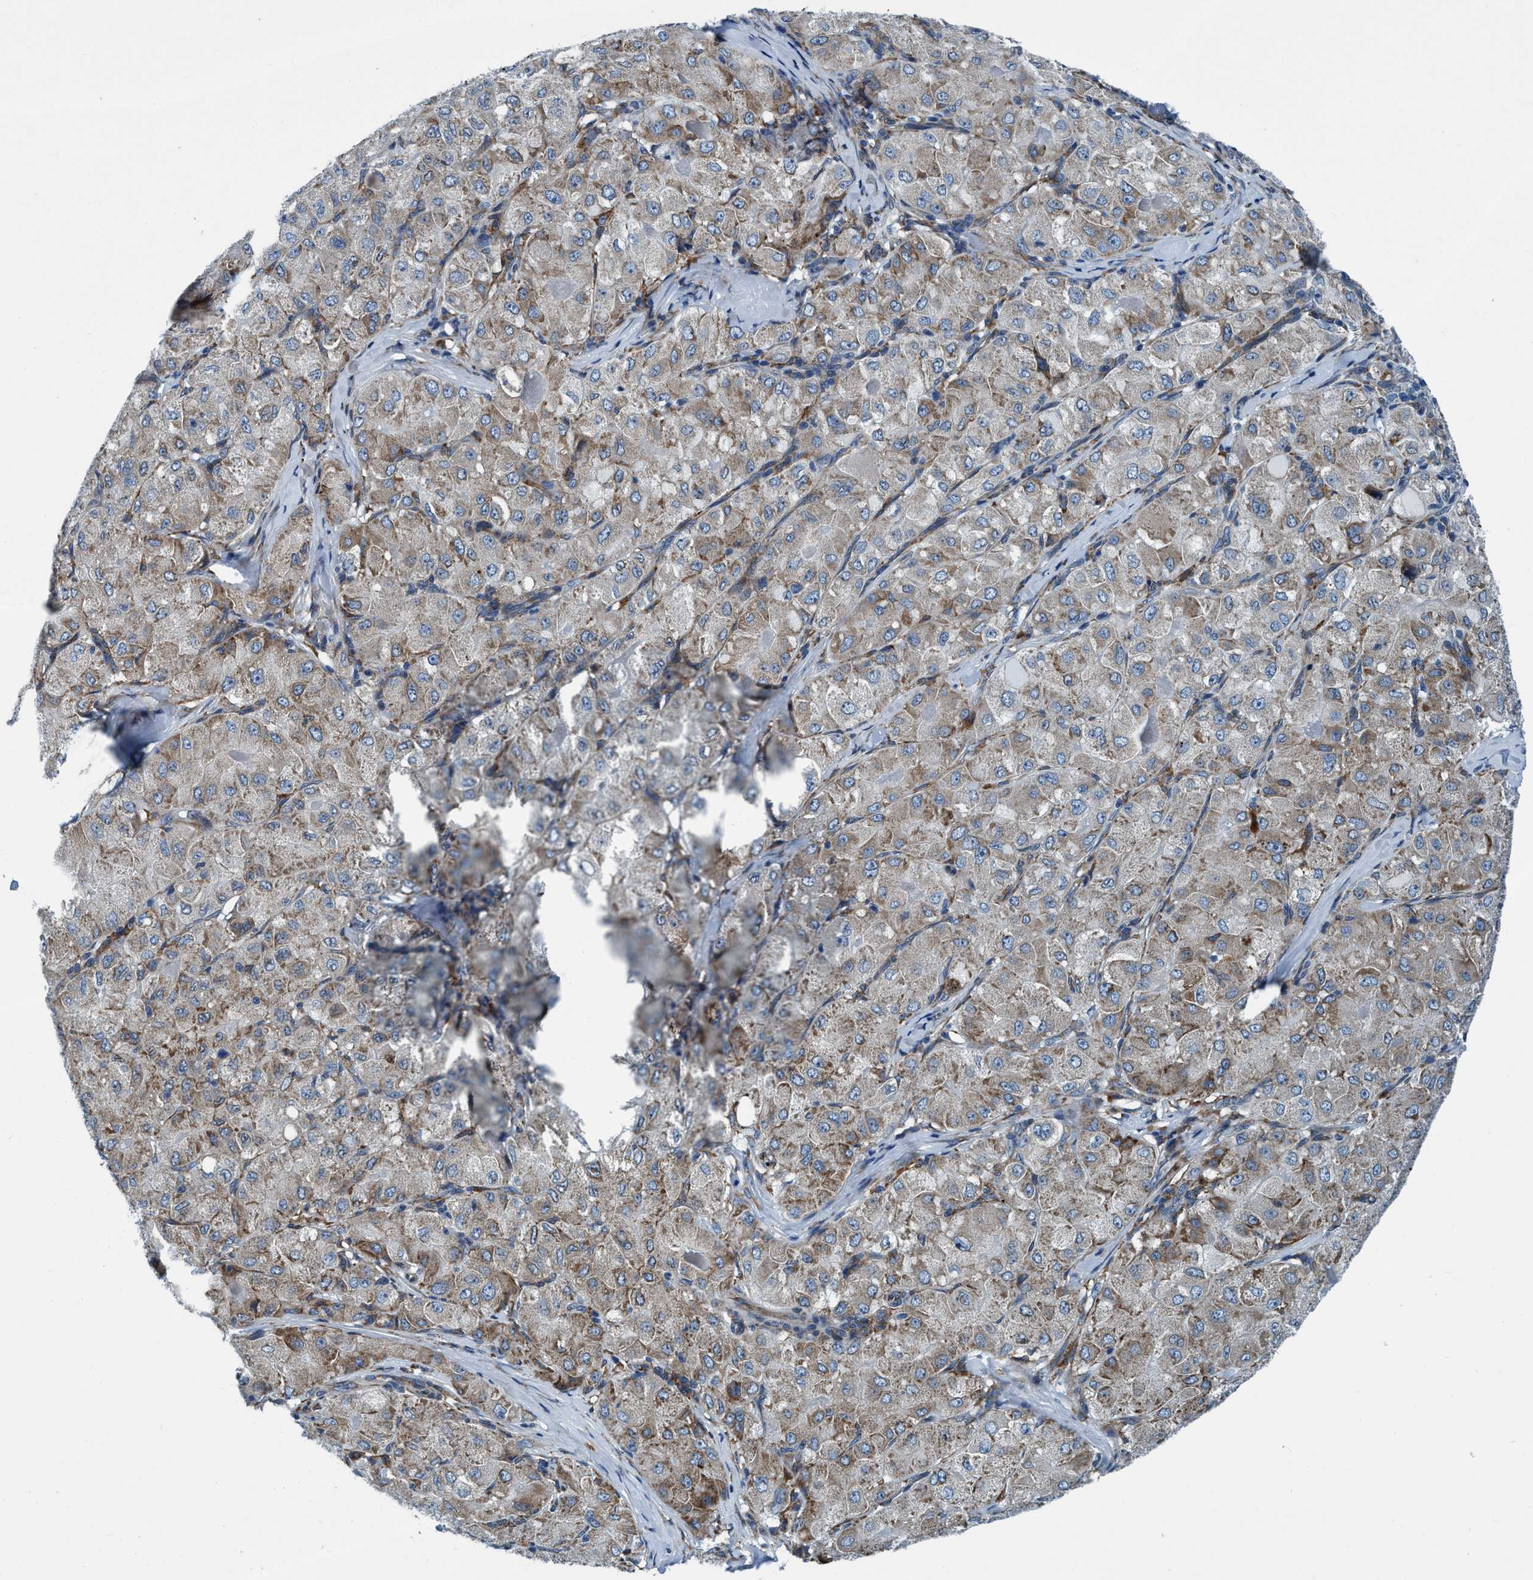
{"staining": {"intensity": "moderate", "quantity": "25%-75%", "location": "cytoplasmic/membranous"}, "tissue": "liver cancer", "cell_type": "Tumor cells", "image_type": "cancer", "snomed": [{"axis": "morphology", "description": "Carcinoma, Hepatocellular, NOS"}, {"axis": "topography", "description": "Liver"}], "caption": "A brown stain labels moderate cytoplasmic/membranous staining of a protein in human hepatocellular carcinoma (liver) tumor cells.", "gene": "ARMC9", "patient": {"sex": "male", "age": 80}}